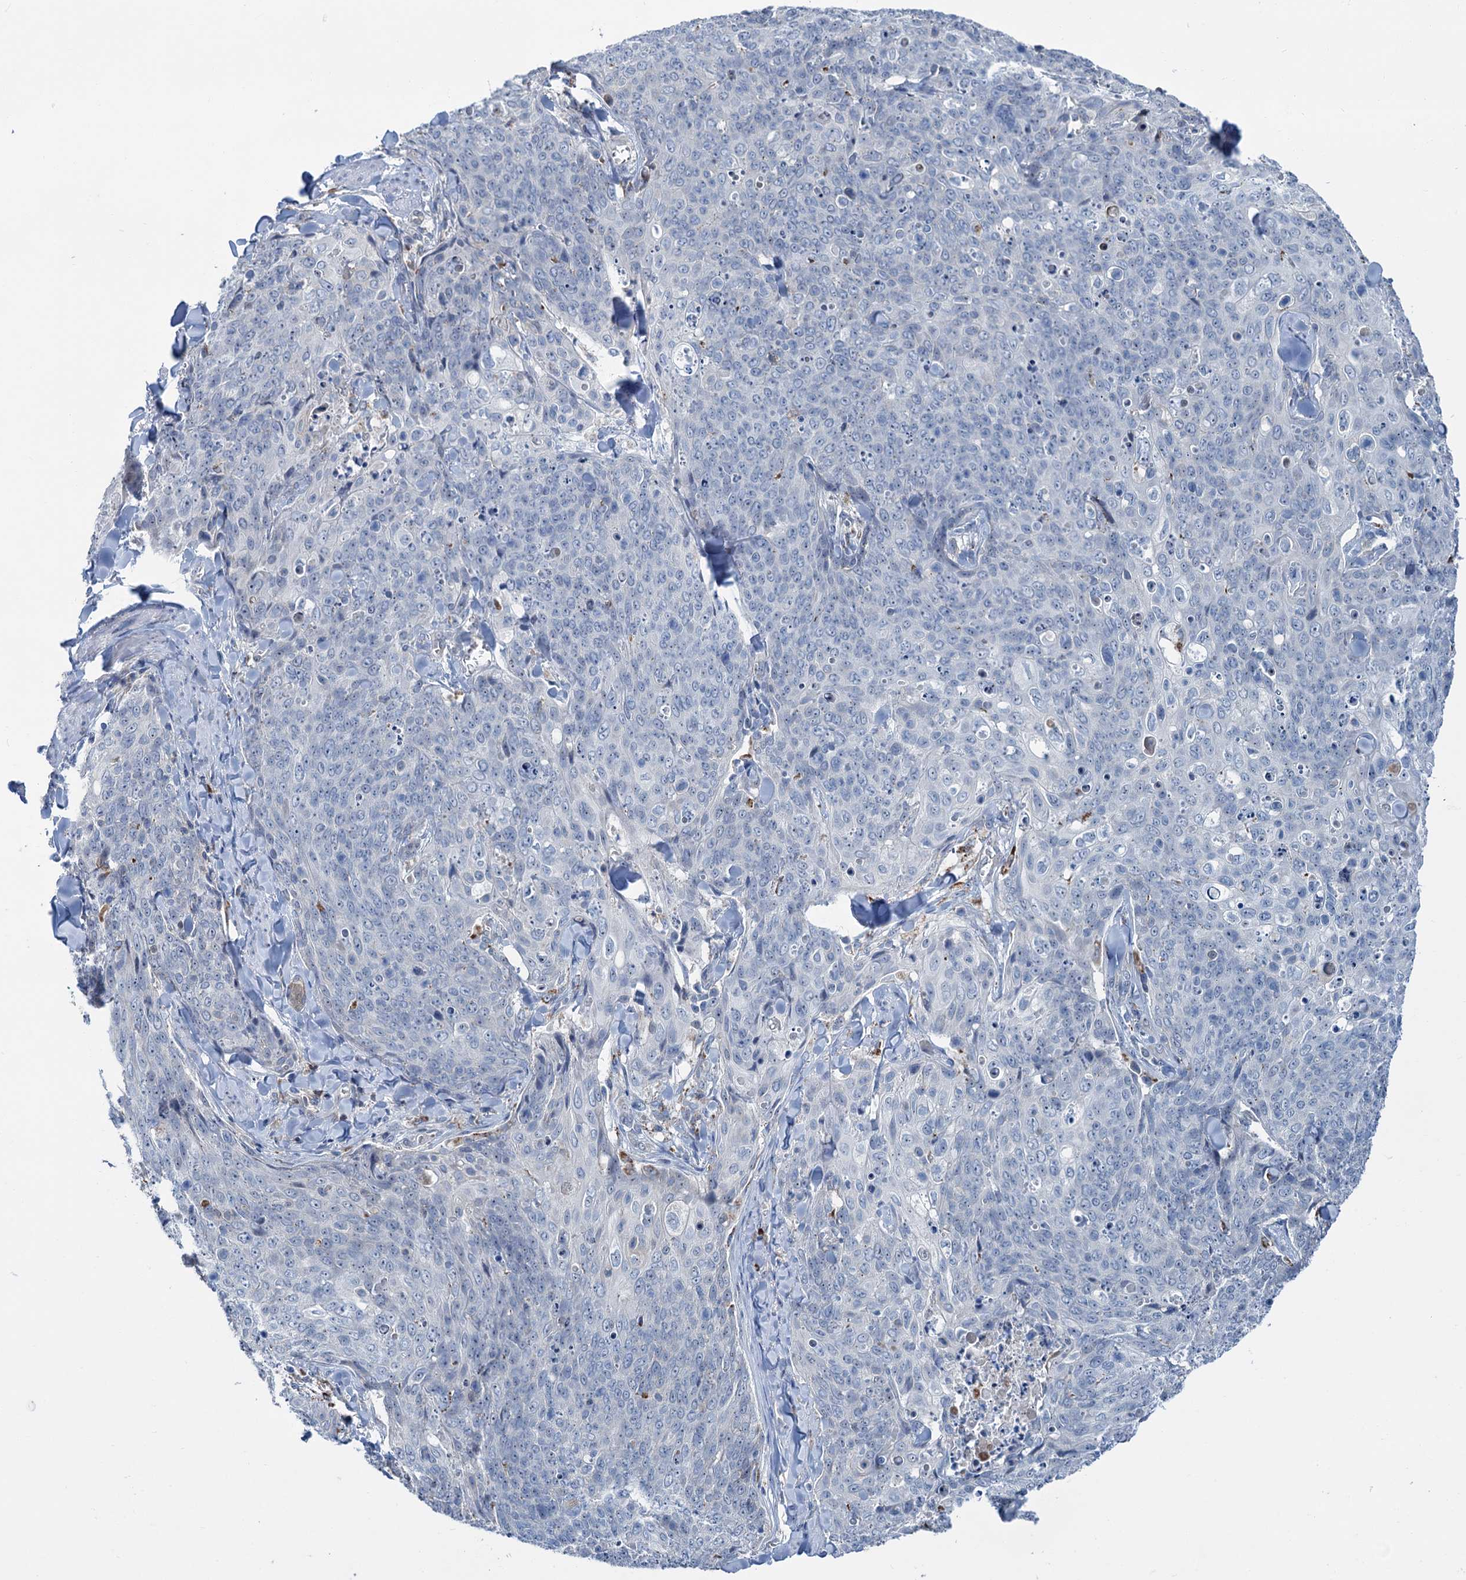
{"staining": {"intensity": "negative", "quantity": "none", "location": "none"}, "tissue": "skin cancer", "cell_type": "Tumor cells", "image_type": "cancer", "snomed": [{"axis": "morphology", "description": "Squamous cell carcinoma, NOS"}, {"axis": "topography", "description": "Skin"}, {"axis": "topography", "description": "Vulva"}], "caption": "Skin cancer (squamous cell carcinoma) stained for a protein using IHC shows no staining tumor cells.", "gene": "LPIN1", "patient": {"sex": "female", "age": 85}}